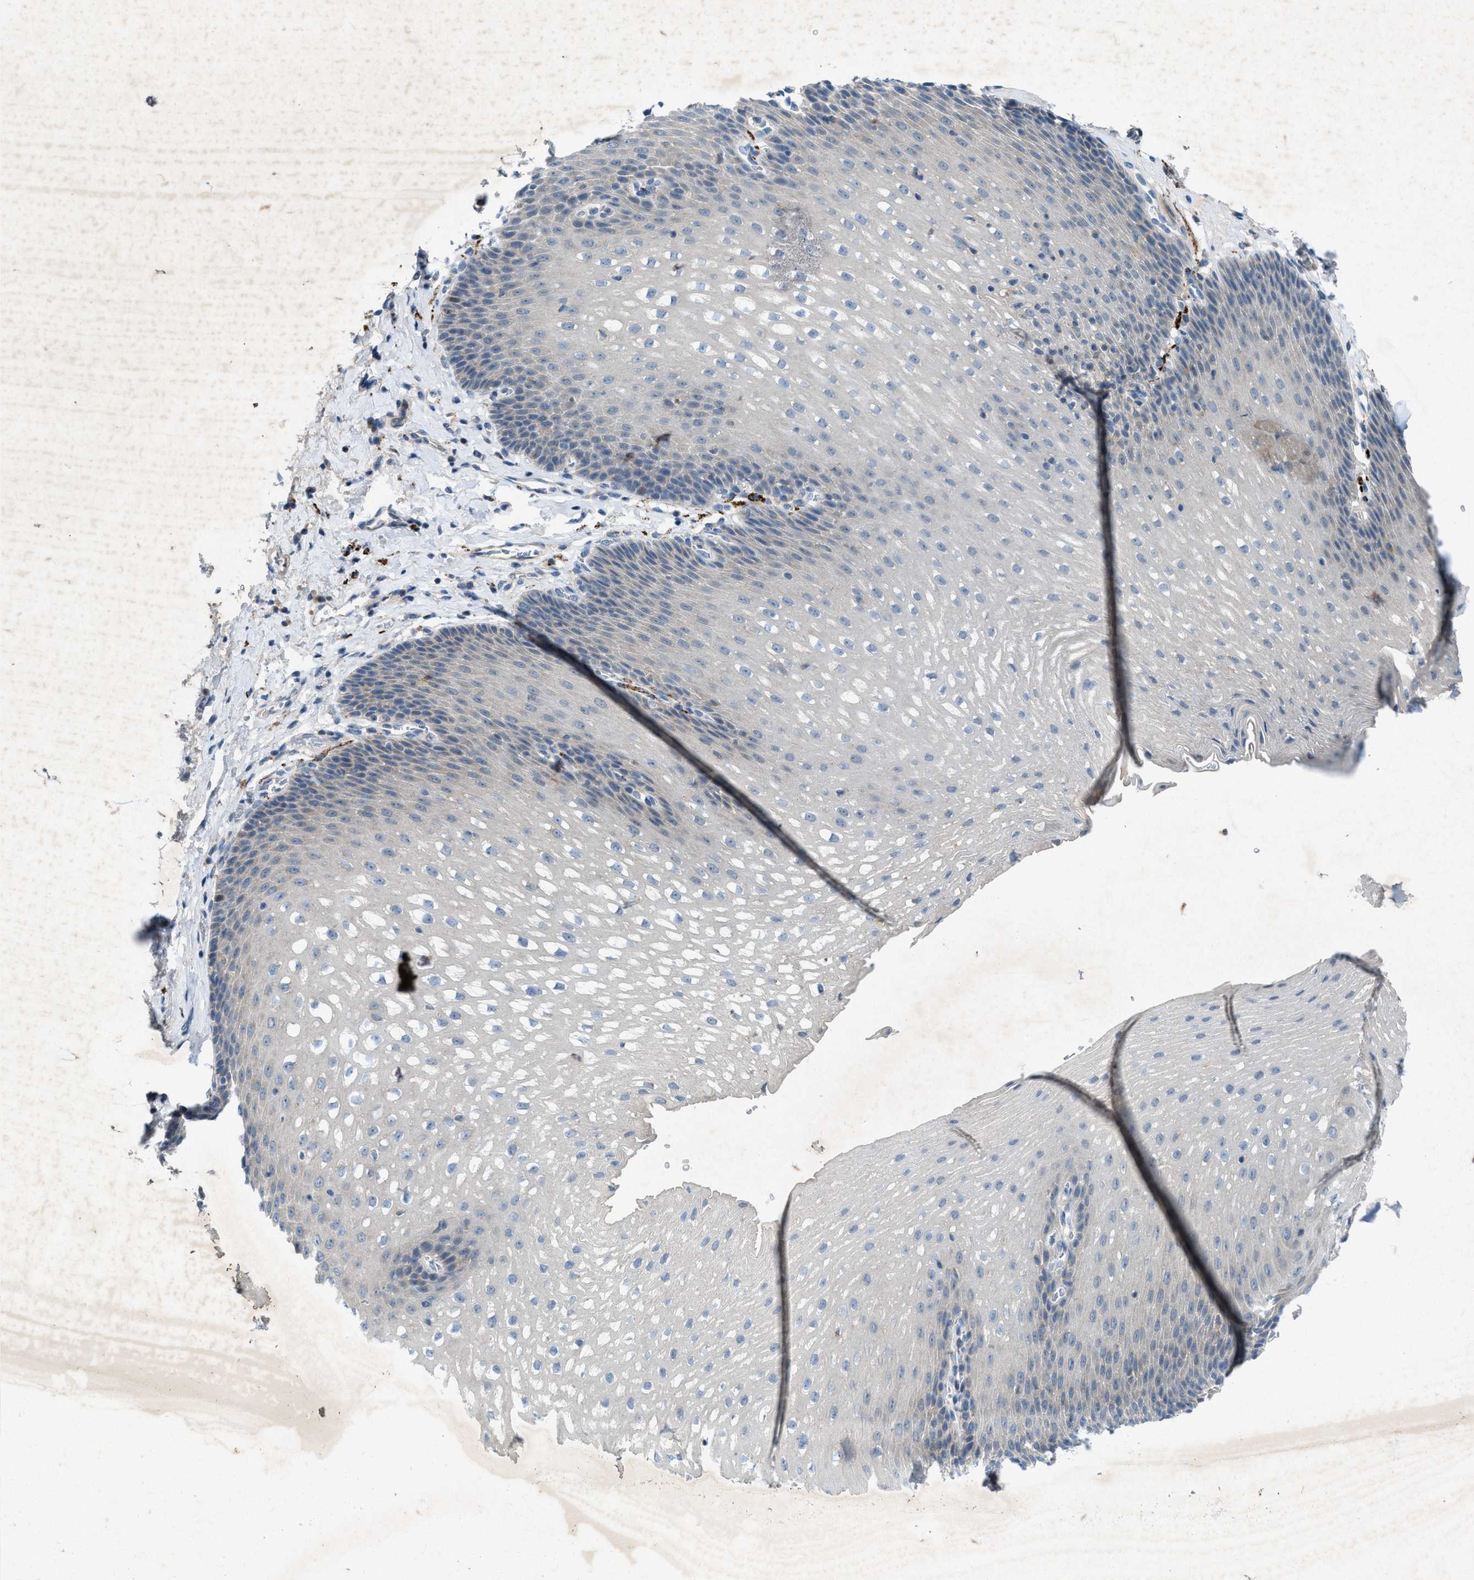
{"staining": {"intensity": "negative", "quantity": "none", "location": "none"}, "tissue": "esophagus", "cell_type": "Squamous epithelial cells", "image_type": "normal", "snomed": [{"axis": "morphology", "description": "Normal tissue, NOS"}, {"axis": "topography", "description": "Esophagus"}], "caption": "High power microscopy image of an immunohistochemistry (IHC) histopathology image of unremarkable esophagus, revealing no significant positivity in squamous epithelial cells.", "gene": "URGCP", "patient": {"sex": "male", "age": 48}}